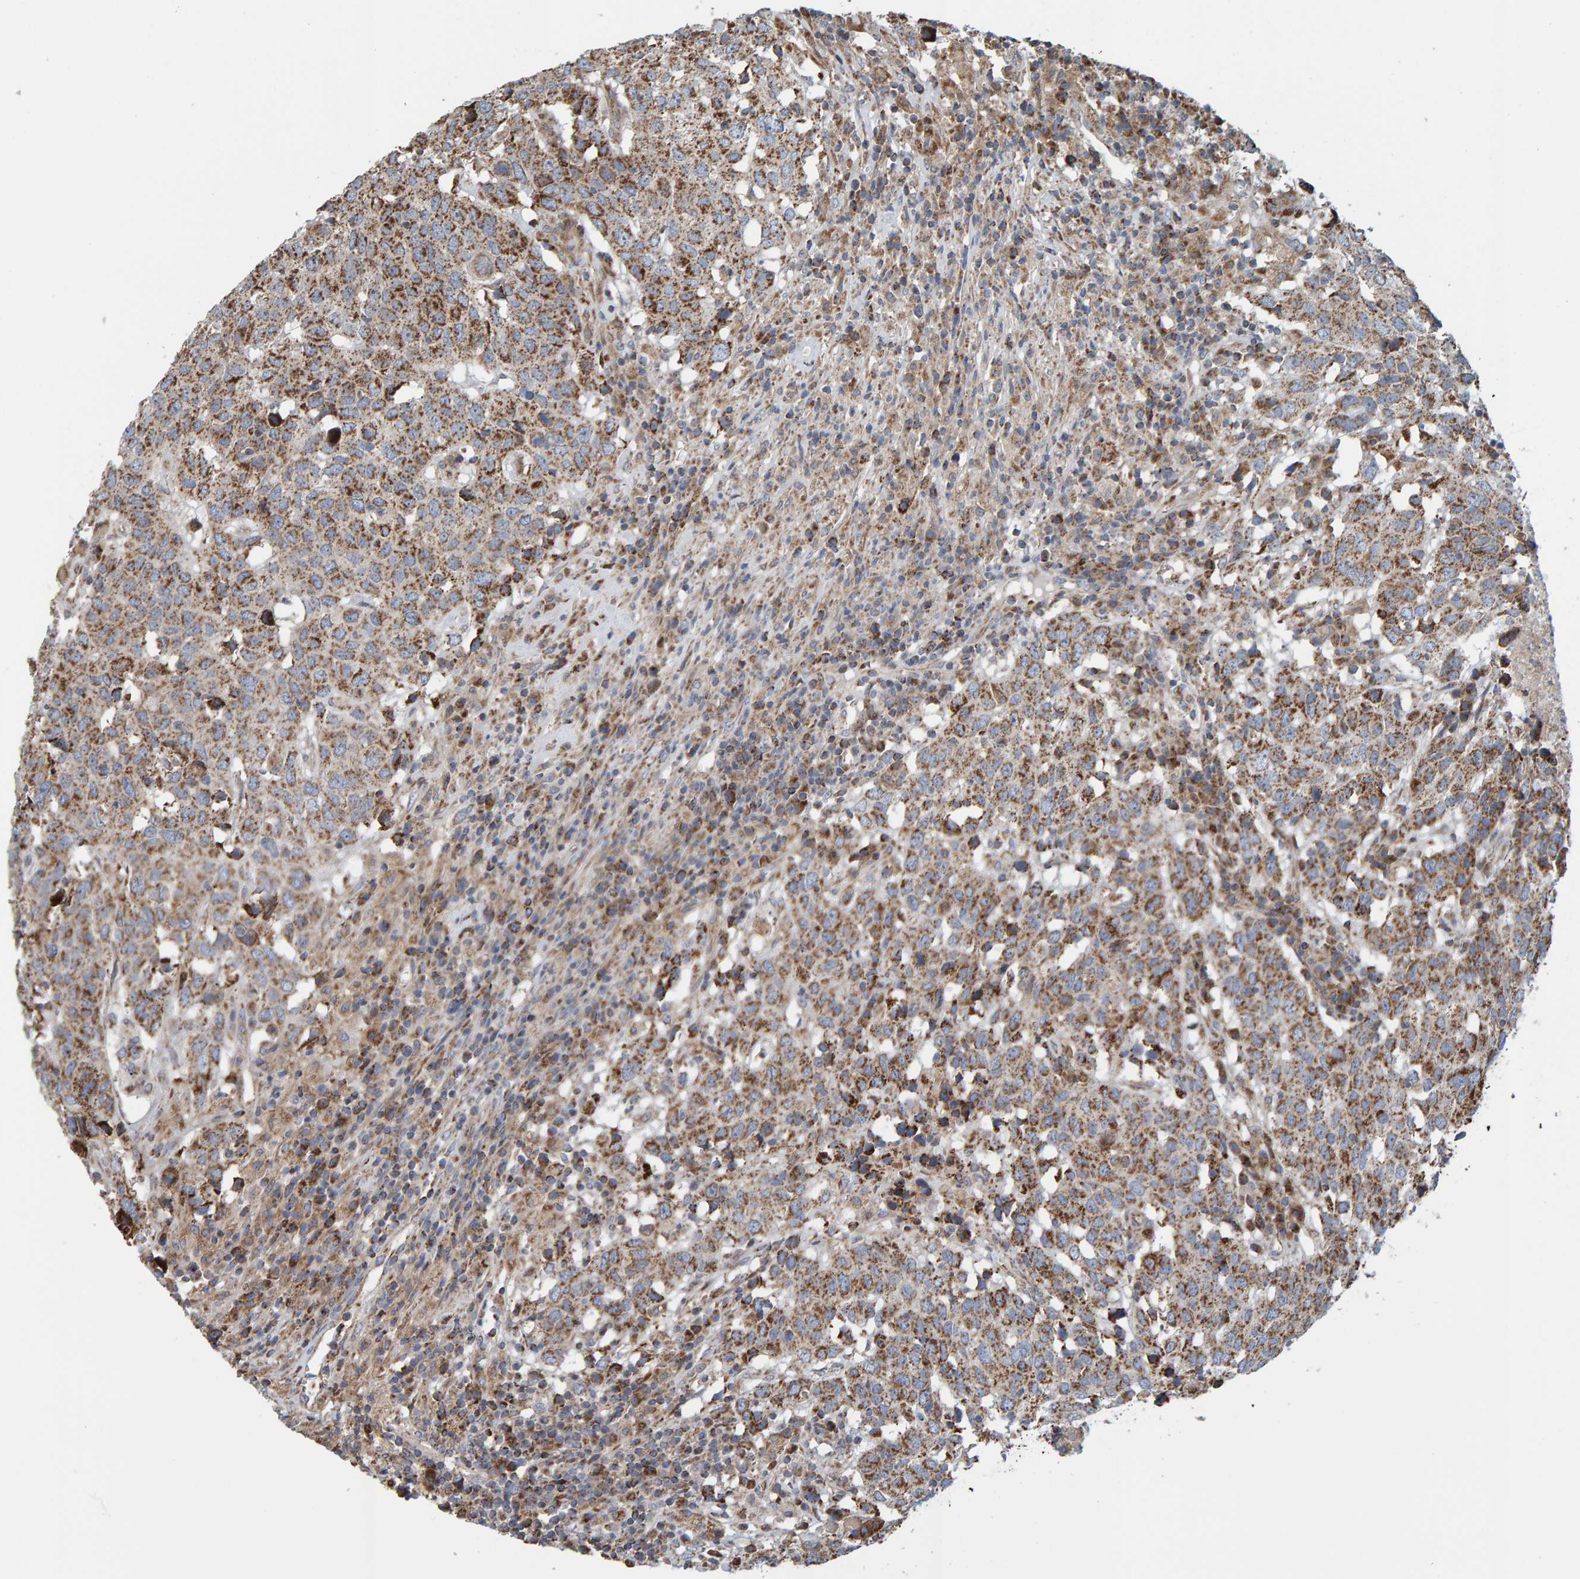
{"staining": {"intensity": "strong", "quantity": ">75%", "location": "cytoplasmic/membranous"}, "tissue": "head and neck cancer", "cell_type": "Tumor cells", "image_type": "cancer", "snomed": [{"axis": "morphology", "description": "Squamous cell carcinoma, NOS"}, {"axis": "topography", "description": "Head-Neck"}], "caption": "Immunohistochemical staining of human head and neck cancer shows high levels of strong cytoplasmic/membranous protein positivity in approximately >75% of tumor cells.", "gene": "MRPL45", "patient": {"sex": "male", "age": 66}}